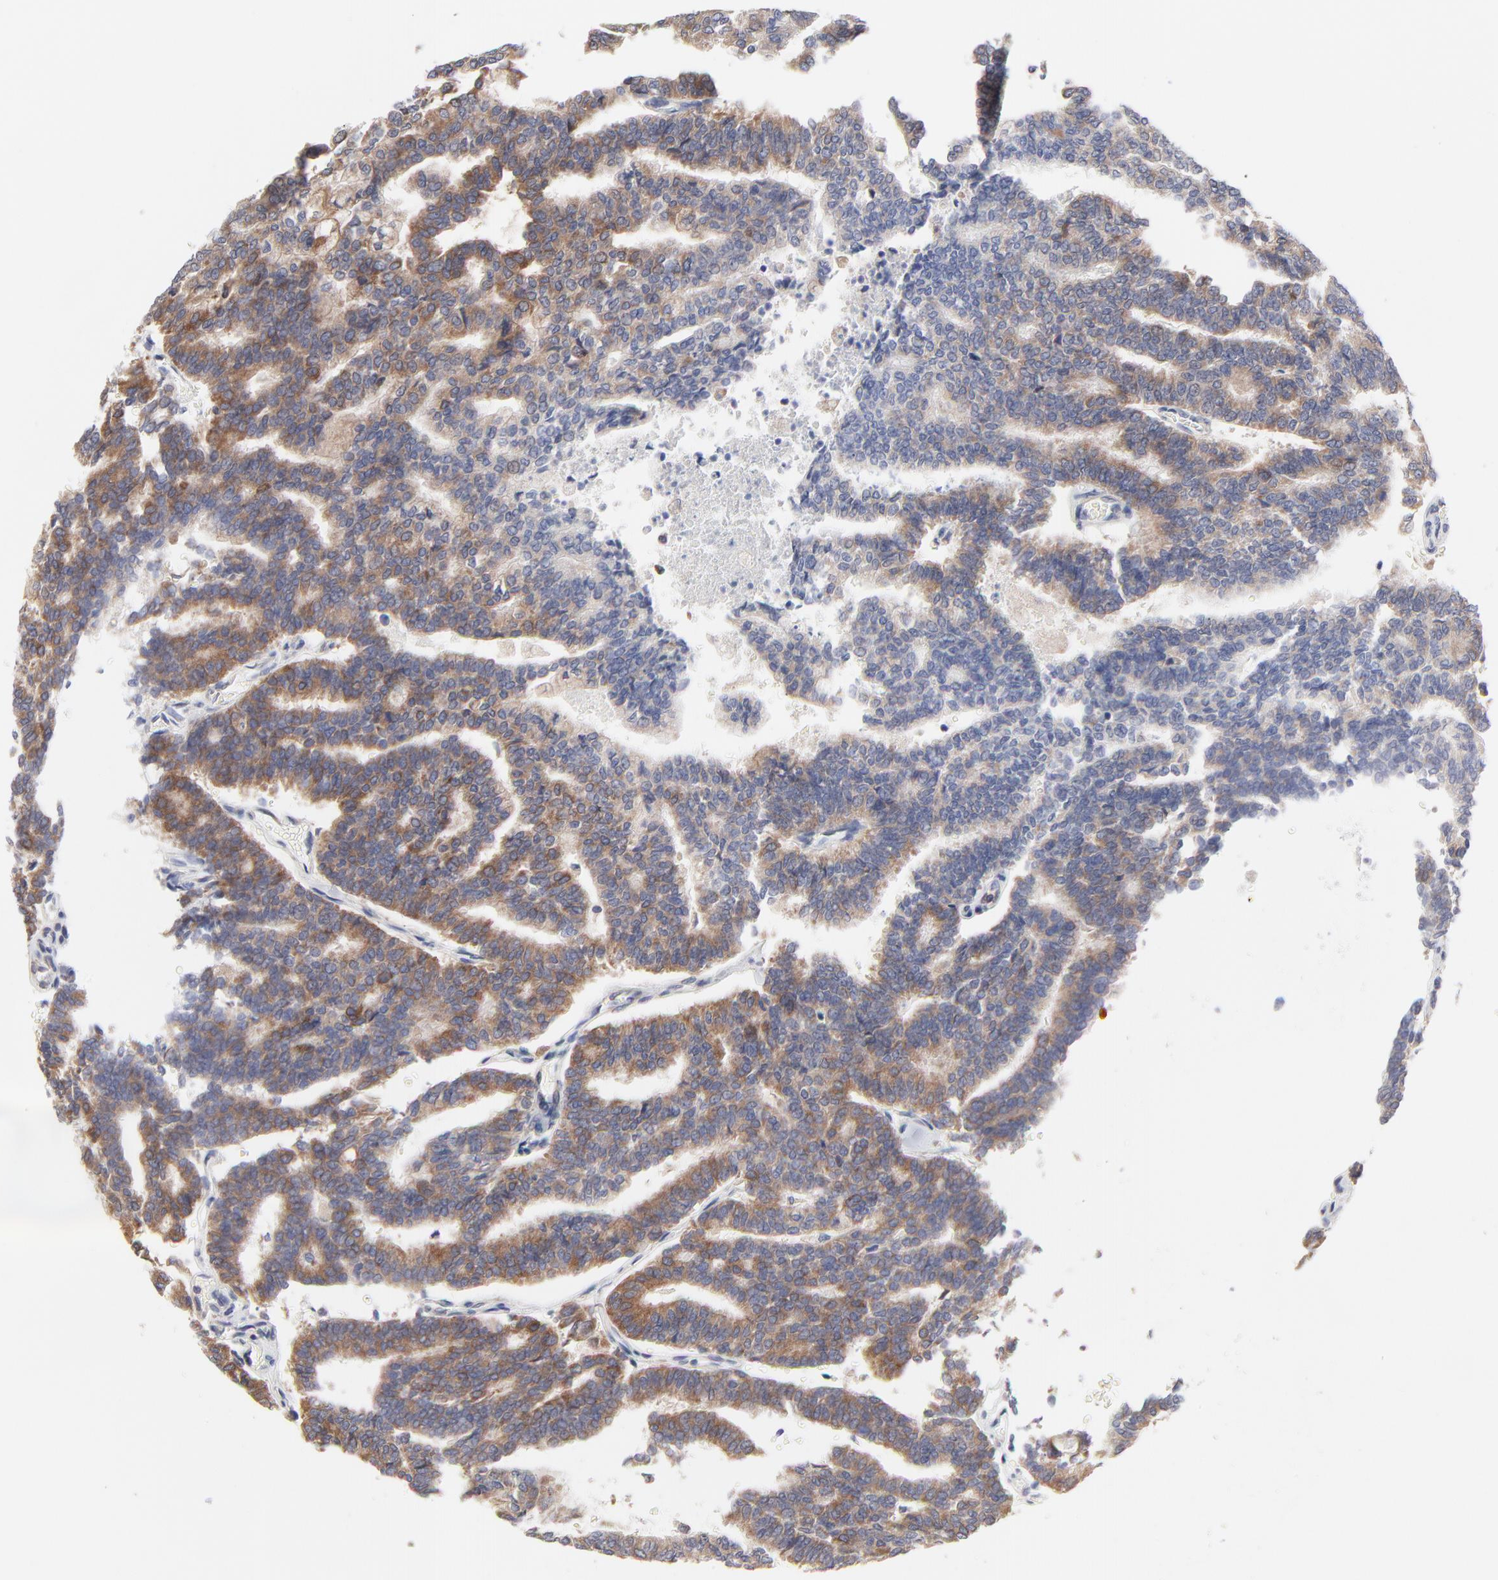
{"staining": {"intensity": "moderate", "quantity": ">75%", "location": "cytoplasmic/membranous"}, "tissue": "thyroid cancer", "cell_type": "Tumor cells", "image_type": "cancer", "snomed": [{"axis": "morphology", "description": "Papillary adenocarcinoma, NOS"}, {"axis": "topography", "description": "Thyroid gland"}], "caption": "Immunohistochemical staining of thyroid cancer (papillary adenocarcinoma) displays medium levels of moderate cytoplasmic/membranous positivity in about >75% of tumor cells.", "gene": "TRIM22", "patient": {"sex": "female", "age": 35}}